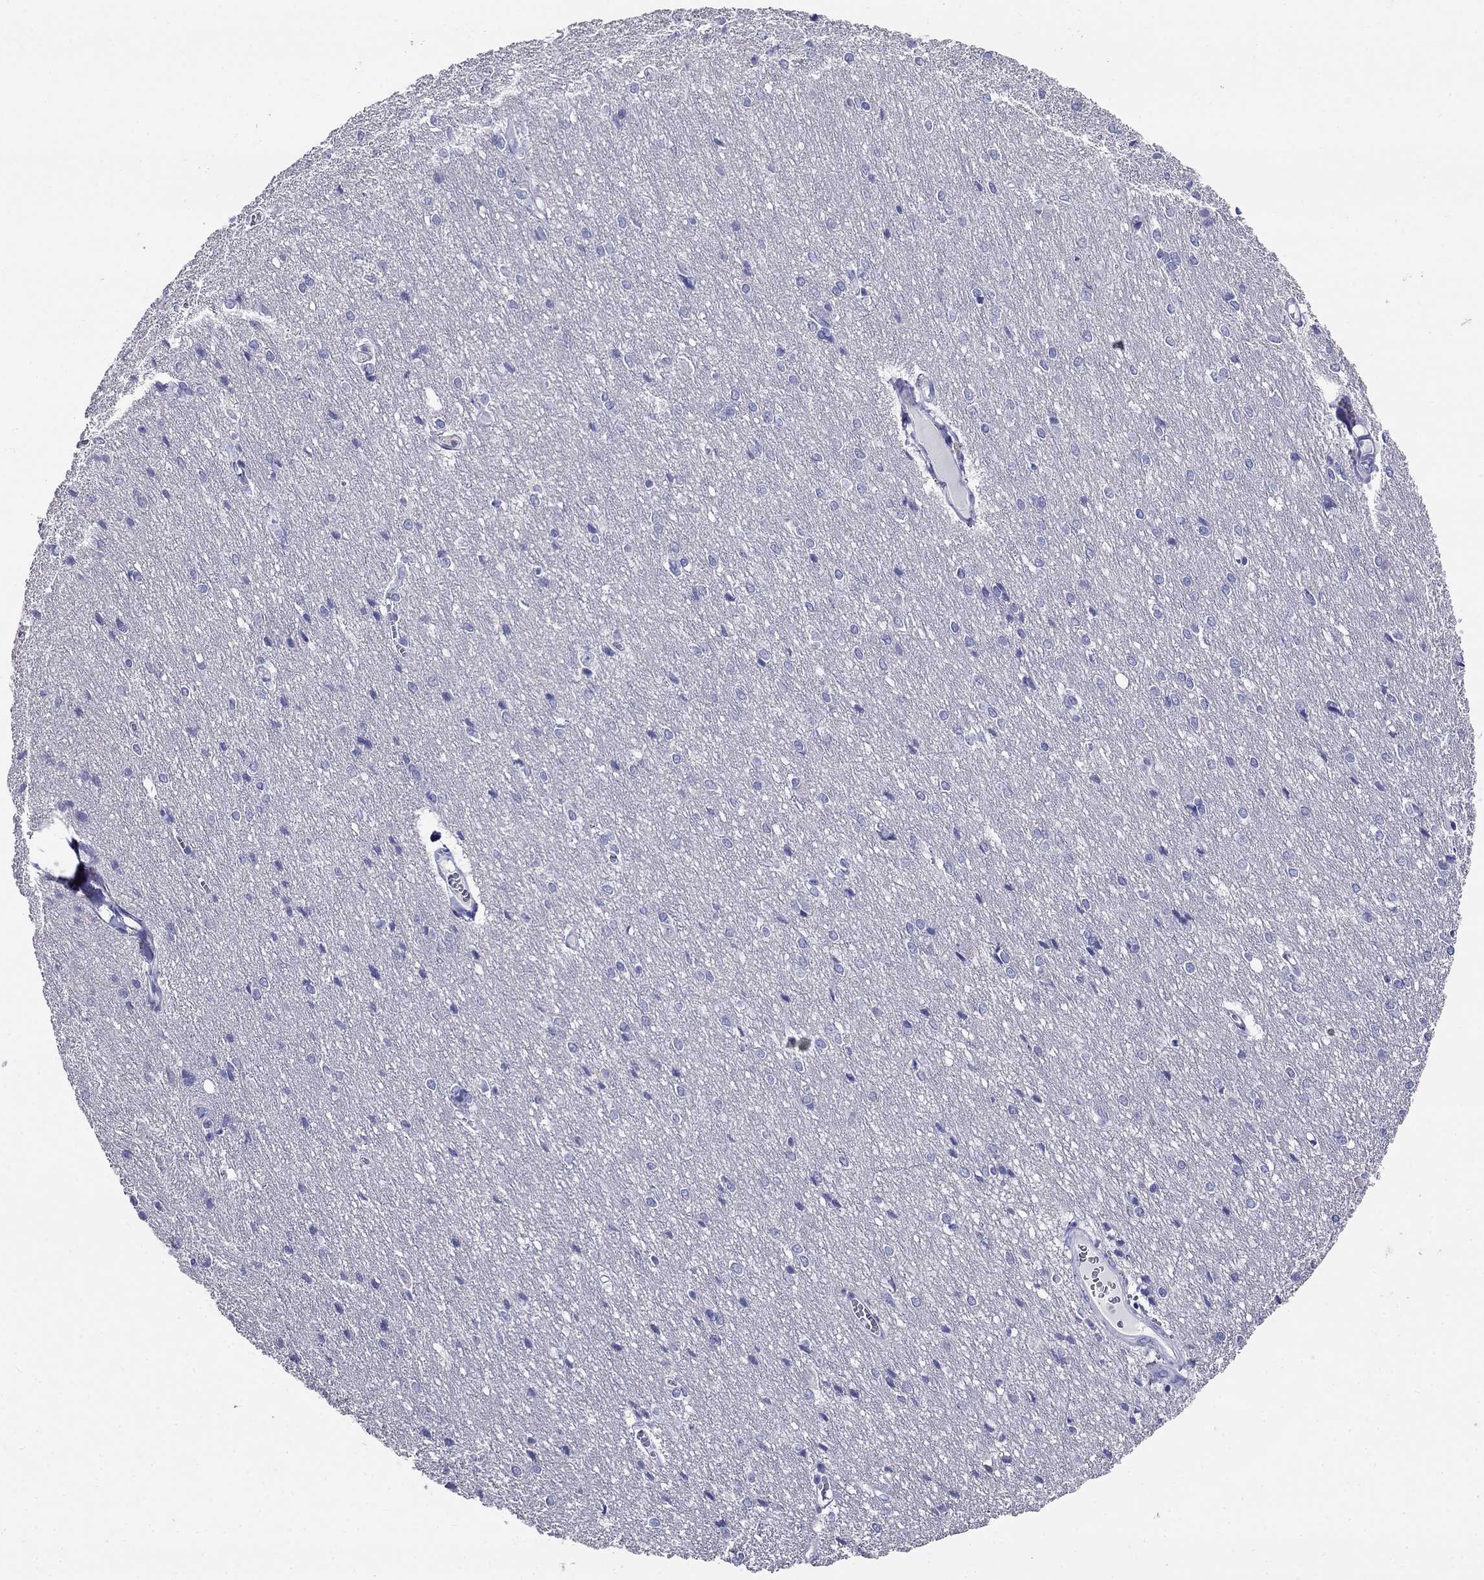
{"staining": {"intensity": "negative", "quantity": "none", "location": "none"}, "tissue": "cerebral cortex", "cell_type": "Endothelial cells", "image_type": "normal", "snomed": [{"axis": "morphology", "description": "Normal tissue, NOS"}, {"axis": "topography", "description": "Cerebral cortex"}], "caption": "This is an immunohistochemistry (IHC) histopathology image of benign cerebral cortex. There is no positivity in endothelial cells.", "gene": "PPP1R36", "patient": {"sex": "male", "age": 37}}